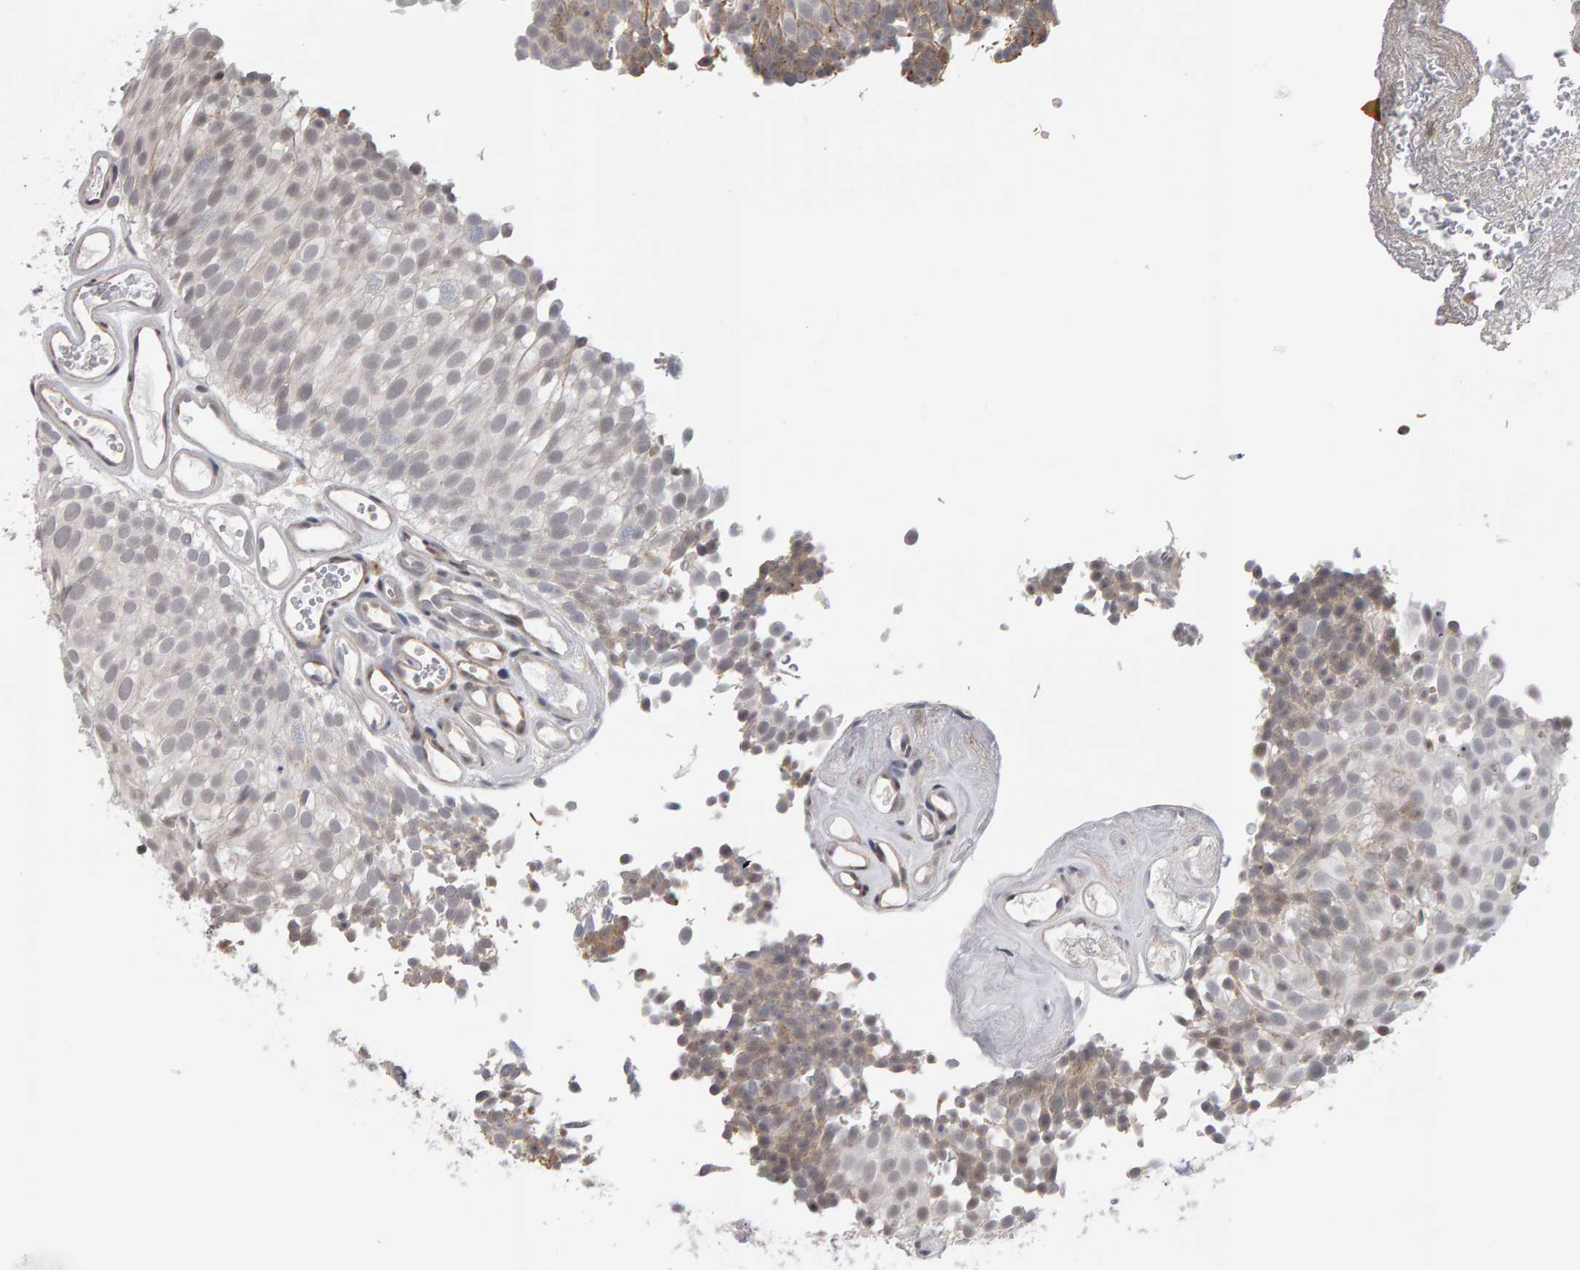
{"staining": {"intensity": "weak", "quantity": "25%-75%", "location": "cytoplasmic/membranous"}, "tissue": "urothelial cancer", "cell_type": "Tumor cells", "image_type": "cancer", "snomed": [{"axis": "morphology", "description": "Urothelial carcinoma, Low grade"}, {"axis": "topography", "description": "Urinary bladder"}], "caption": "Human low-grade urothelial carcinoma stained for a protein (brown) demonstrates weak cytoplasmic/membranous positive staining in about 25%-75% of tumor cells.", "gene": "MSRA", "patient": {"sex": "male", "age": 78}}